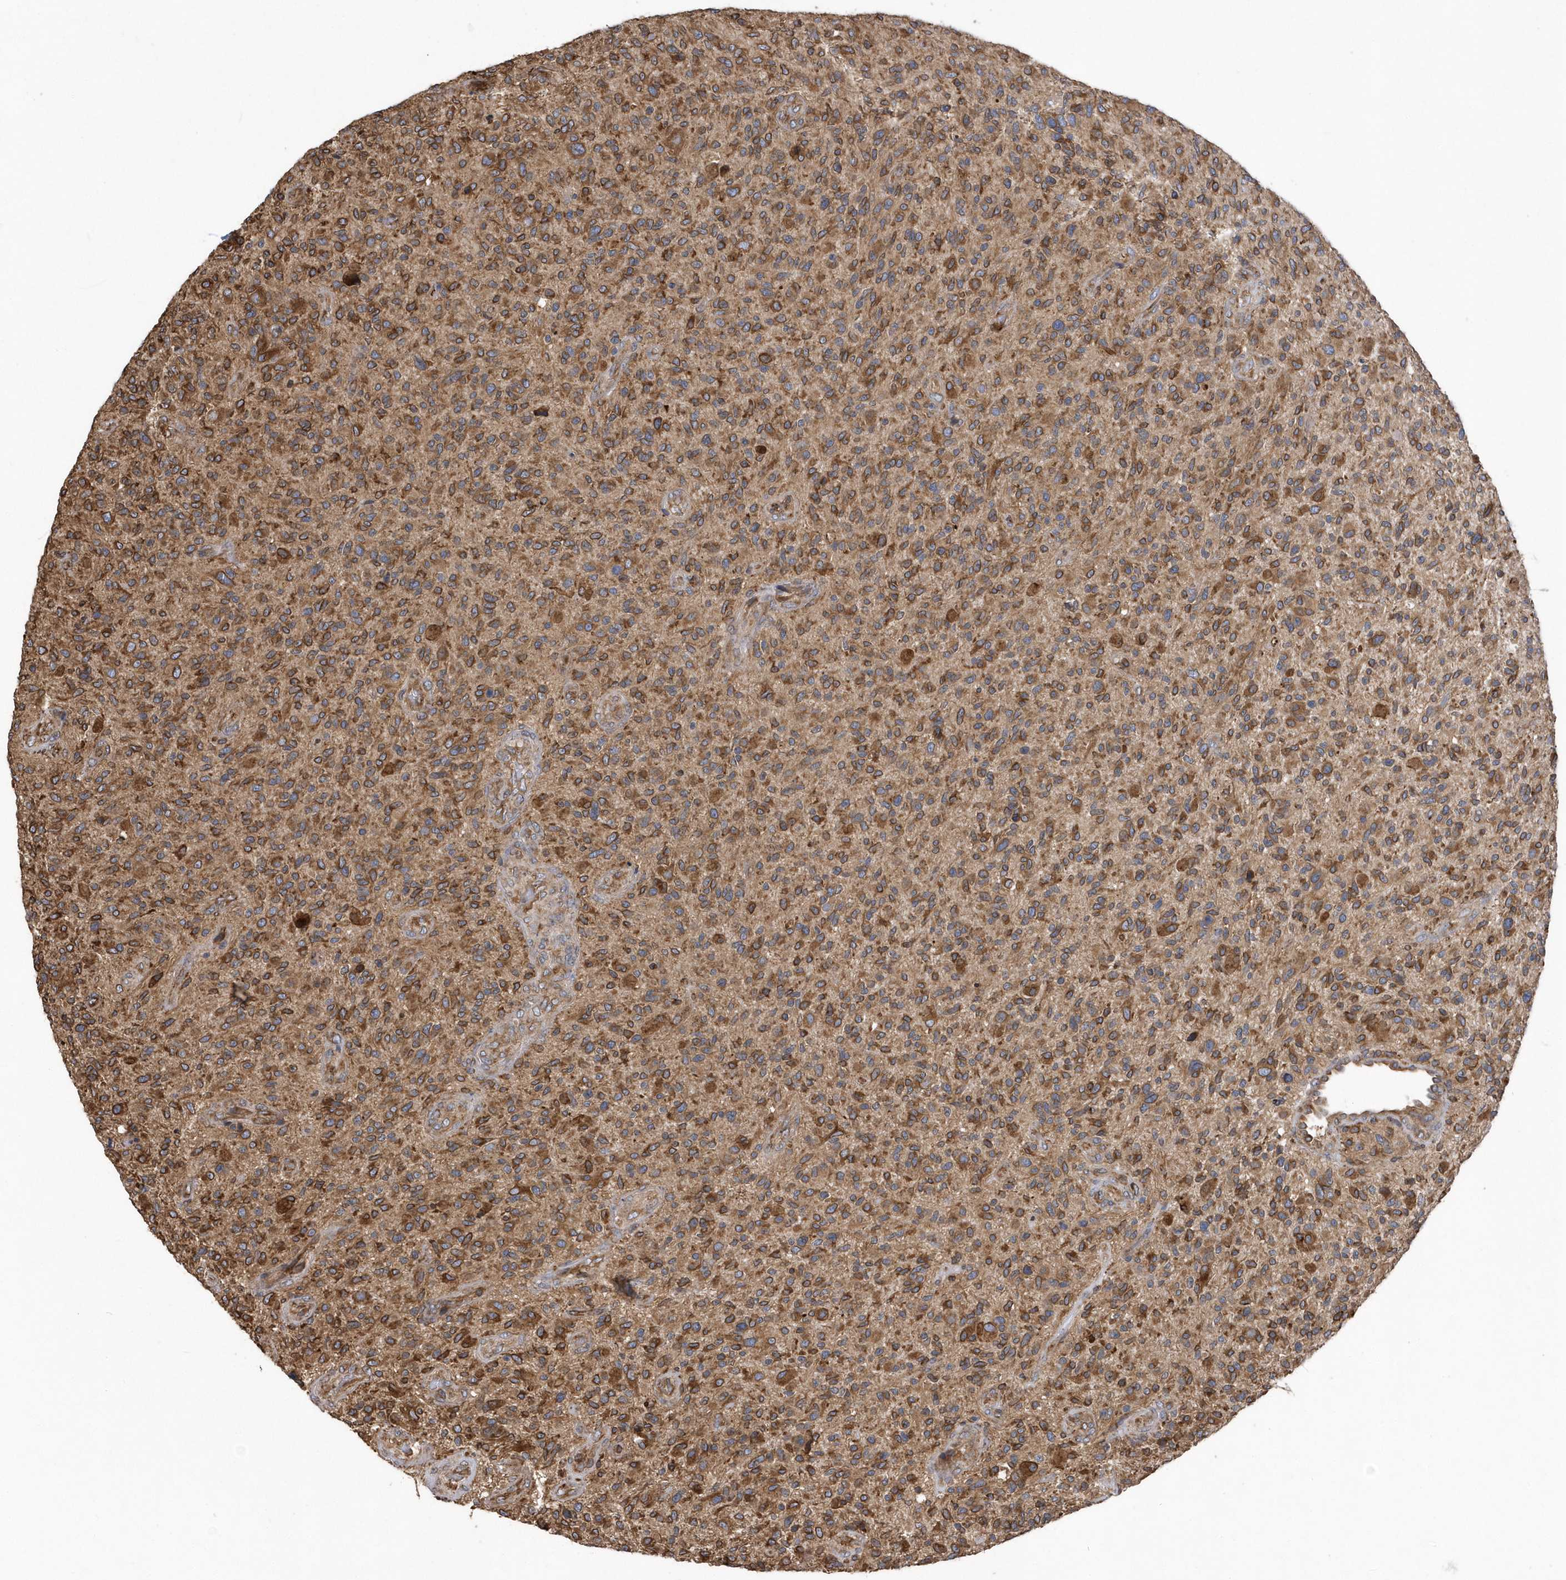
{"staining": {"intensity": "moderate", "quantity": ">75%", "location": "cytoplasmic/membranous"}, "tissue": "glioma", "cell_type": "Tumor cells", "image_type": "cancer", "snomed": [{"axis": "morphology", "description": "Glioma, malignant, High grade"}, {"axis": "topography", "description": "Brain"}], "caption": "Malignant glioma (high-grade) was stained to show a protein in brown. There is medium levels of moderate cytoplasmic/membranous expression in approximately >75% of tumor cells.", "gene": "VAMP7", "patient": {"sex": "male", "age": 47}}